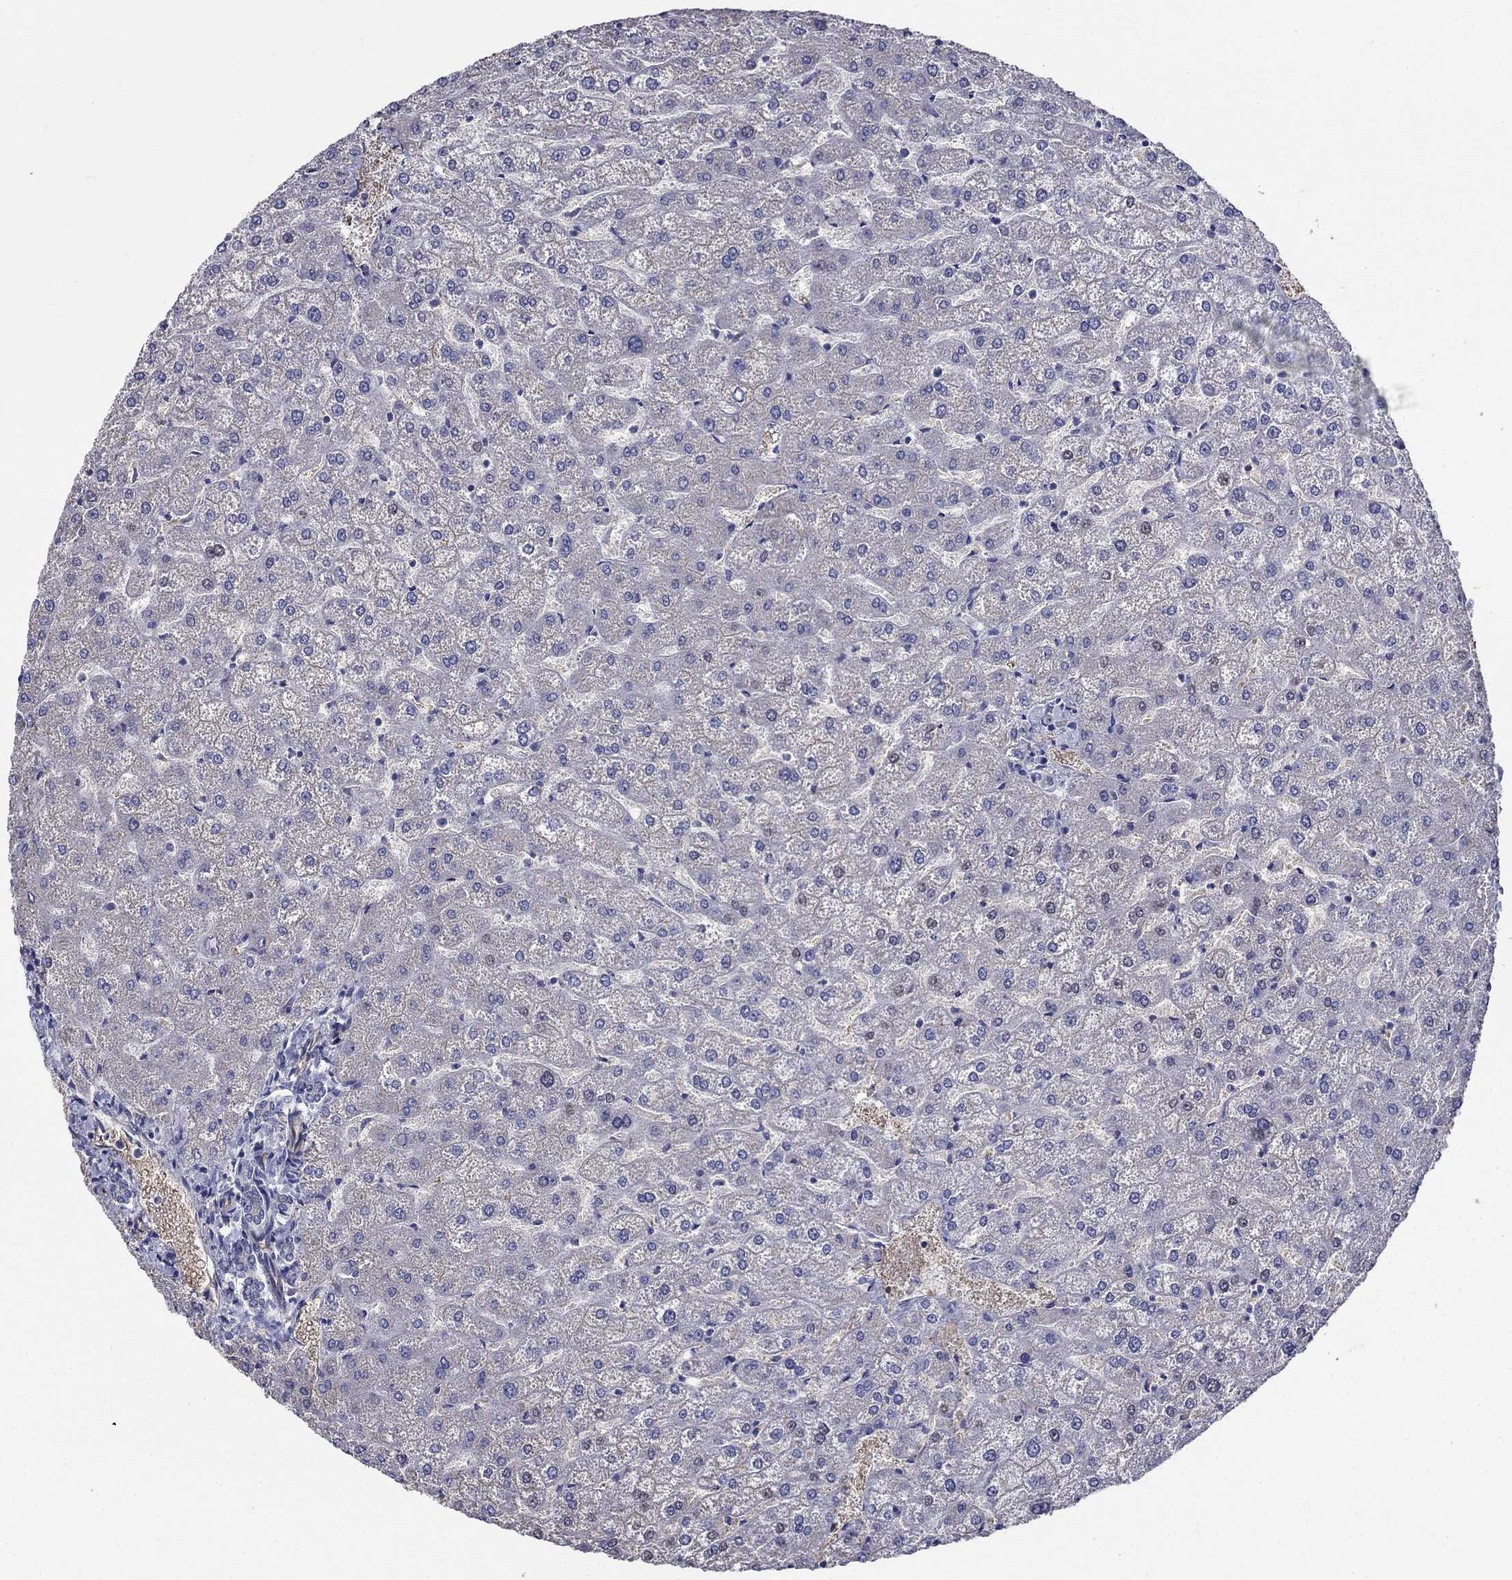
{"staining": {"intensity": "negative", "quantity": "none", "location": "none"}, "tissue": "liver", "cell_type": "Cholangiocytes", "image_type": "normal", "snomed": [{"axis": "morphology", "description": "Normal tissue, NOS"}, {"axis": "topography", "description": "Liver"}], "caption": "Immunohistochemical staining of normal liver shows no significant positivity in cholangiocytes.", "gene": "FLNC", "patient": {"sex": "female", "age": 32}}